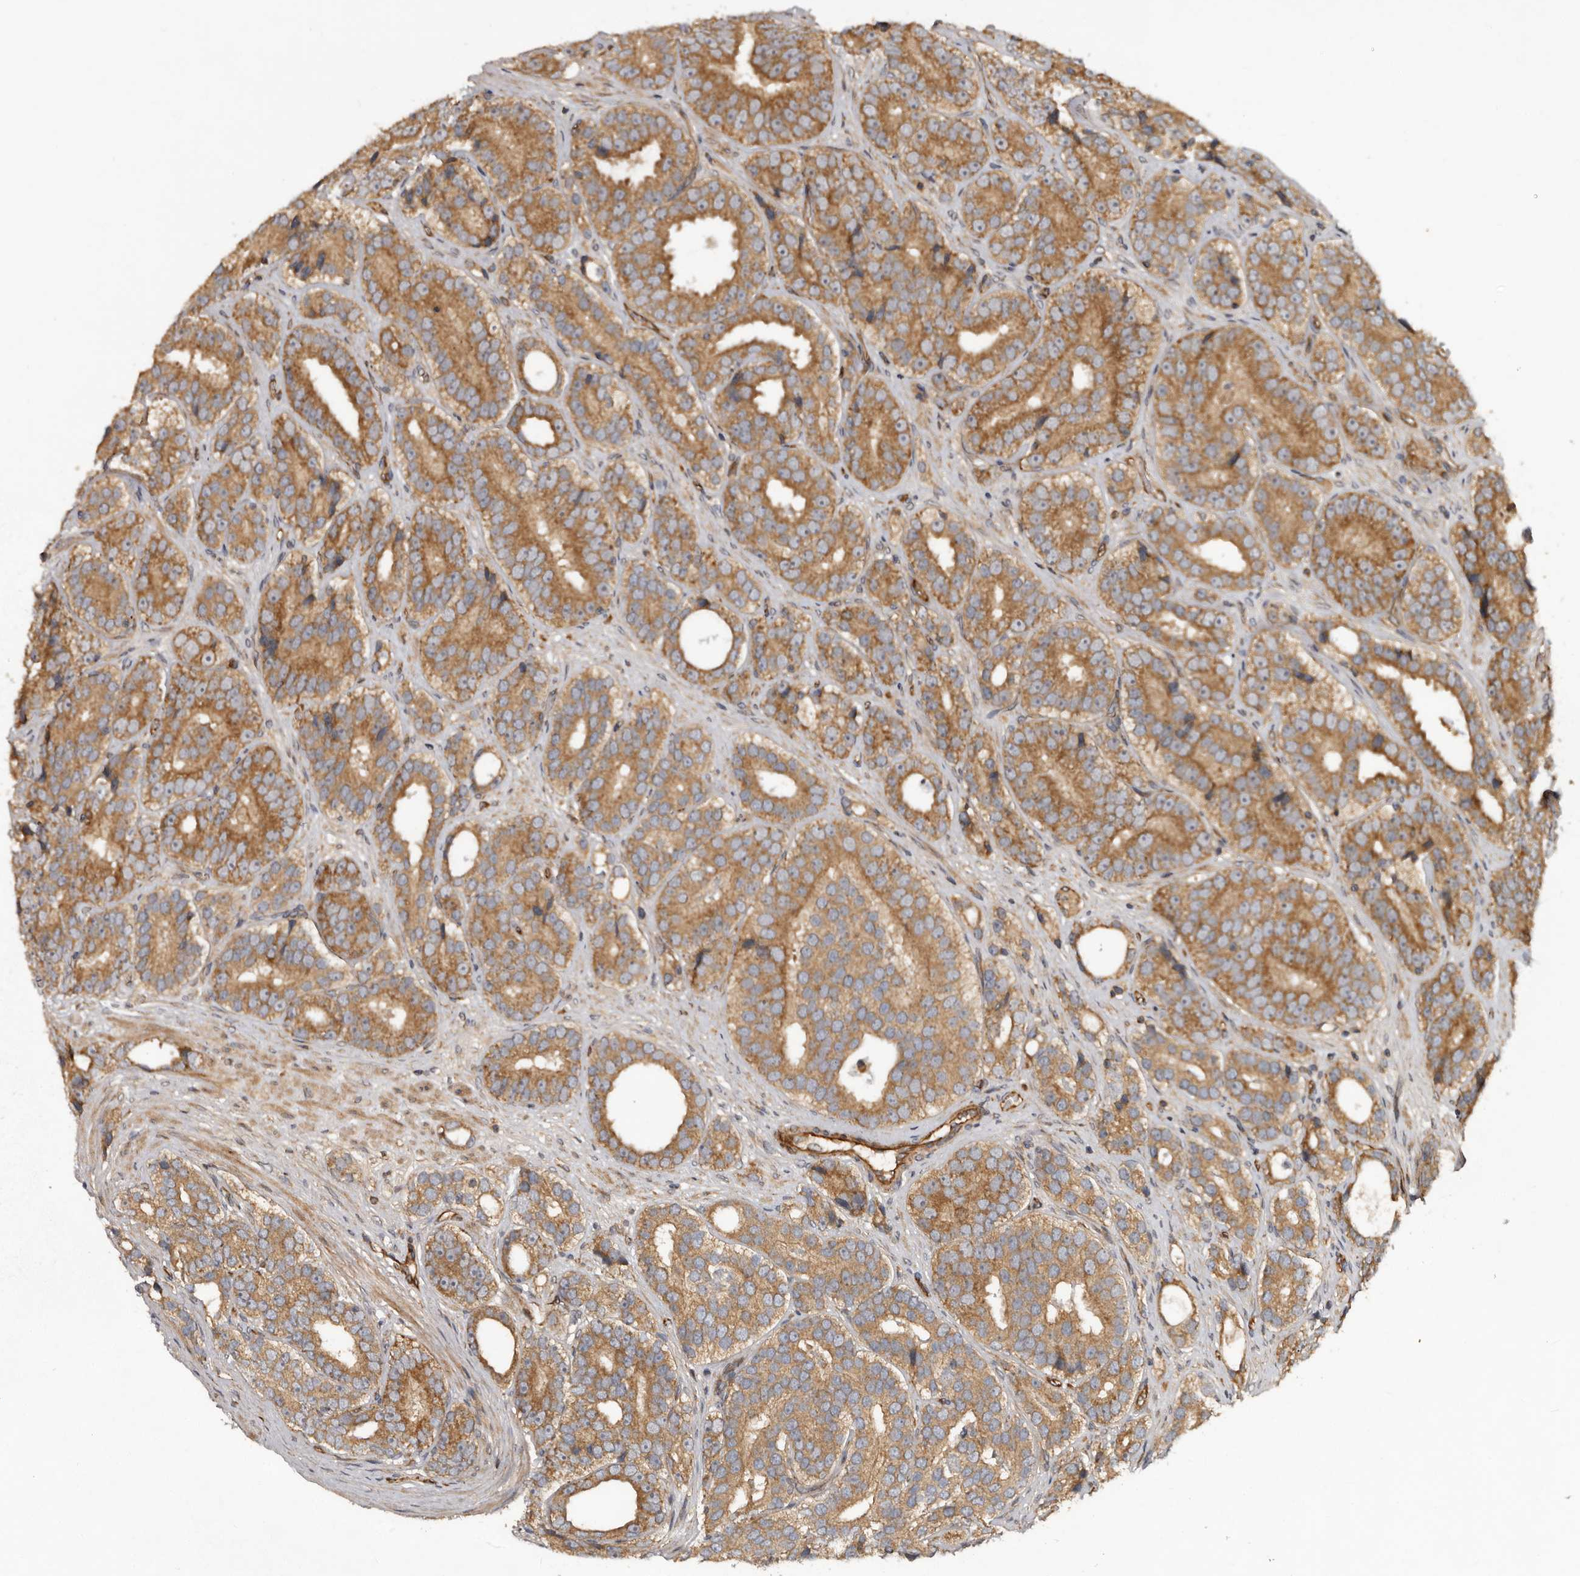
{"staining": {"intensity": "moderate", "quantity": ">75%", "location": "cytoplasmic/membranous"}, "tissue": "prostate cancer", "cell_type": "Tumor cells", "image_type": "cancer", "snomed": [{"axis": "morphology", "description": "Adenocarcinoma, High grade"}, {"axis": "topography", "description": "Prostate"}], "caption": "Immunohistochemical staining of human high-grade adenocarcinoma (prostate) demonstrates moderate cytoplasmic/membranous protein staining in about >75% of tumor cells.", "gene": "STK36", "patient": {"sex": "male", "age": 56}}